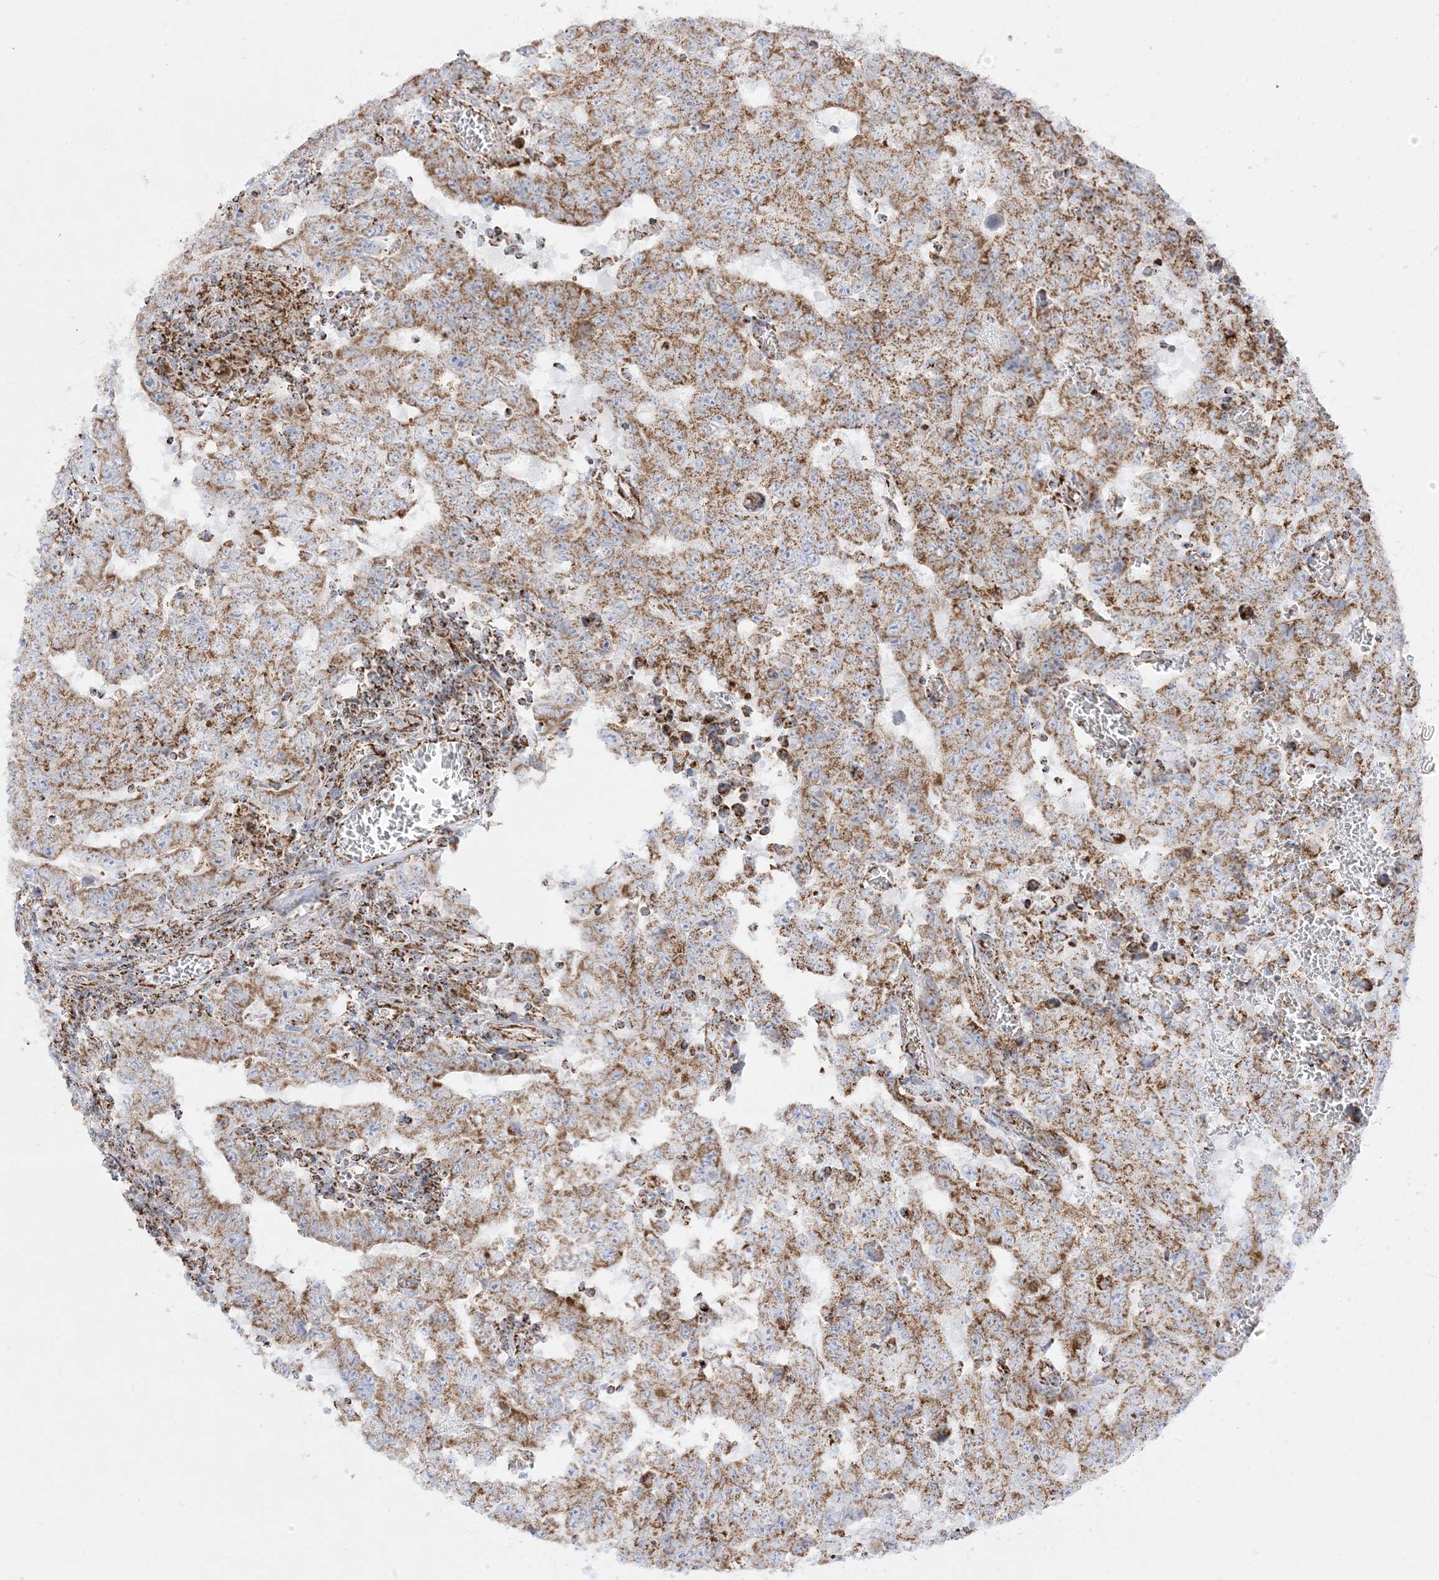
{"staining": {"intensity": "moderate", "quantity": ">75%", "location": "cytoplasmic/membranous"}, "tissue": "testis cancer", "cell_type": "Tumor cells", "image_type": "cancer", "snomed": [{"axis": "morphology", "description": "Carcinoma, Embryonal, NOS"}, {"axis": "topography", "description": "Testis"}], "caption": "A medium amount of moderate cytoplasmic/membranous staining is present in approximately >75% of tumor cells in testis embryonal carcinoma tissue. The protein of interest is stained brown, and the nuclei are stained in blue (DAB IHC with brightfield microscopy, high magnification).", "gene": "MRPS36", "patient": {"sex": "male", "age": 26}}